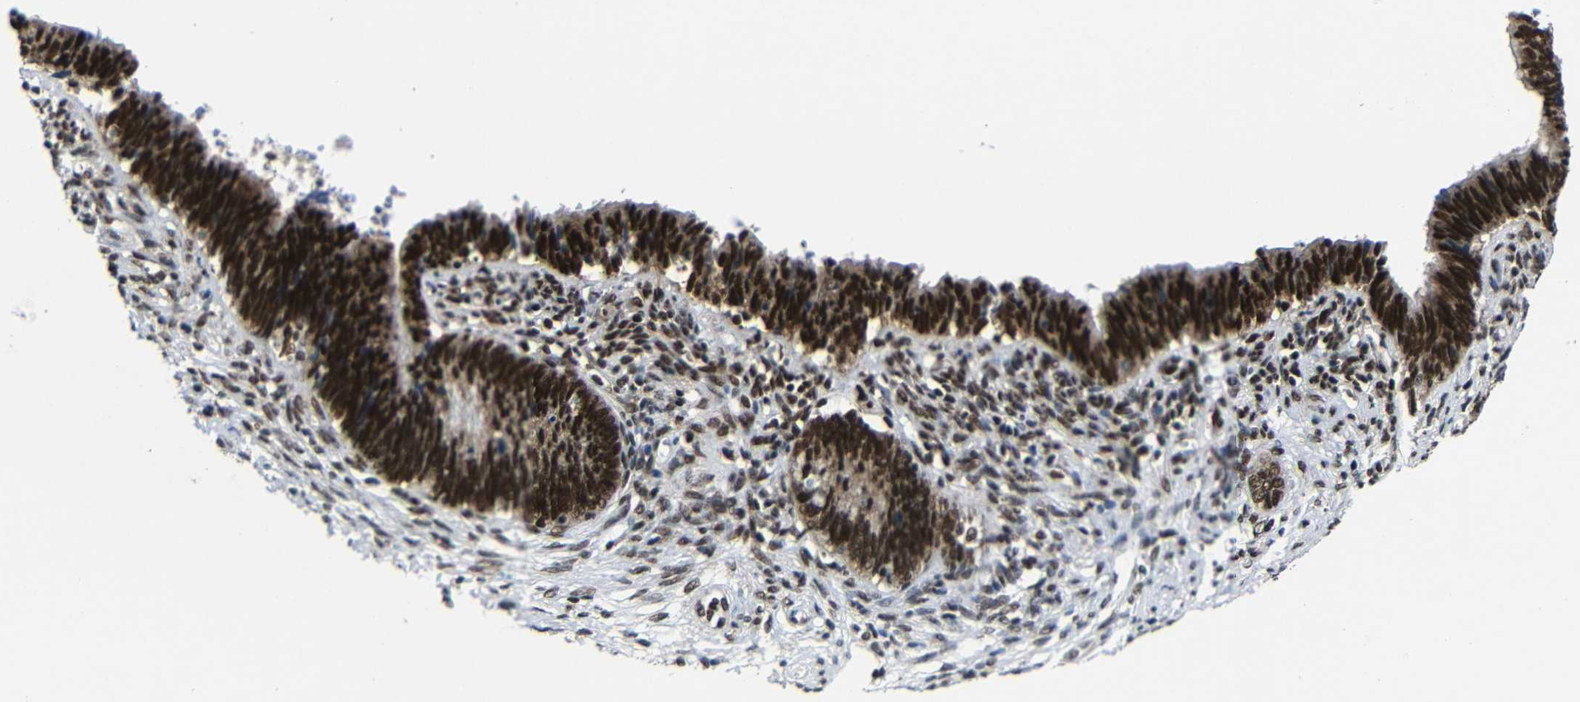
{"staining": {"intensity": "strong", "quantity": ">75%", "location": "nuclear"}, "tissue": "cervical cancer", "cell_type": "Tumor cells", "image_type": "cancer", "snomed": [{"axis": "morphology", "description": "Adenocarcinoma, NOS"}, {"axis": "topography", "description": "Cervix"}], "caption": "IHC image of neoplastic tissue: cervical cancer (adenocarcinoma) stained using immunohistochemistry (IHC) exhibits high levels of strong protein expression localized specifically in the nuclear of tumor cells, appearing as a nuclear brown color.", "gene": "PTBP1", "patient": {"sex": "female", "age": 44}}